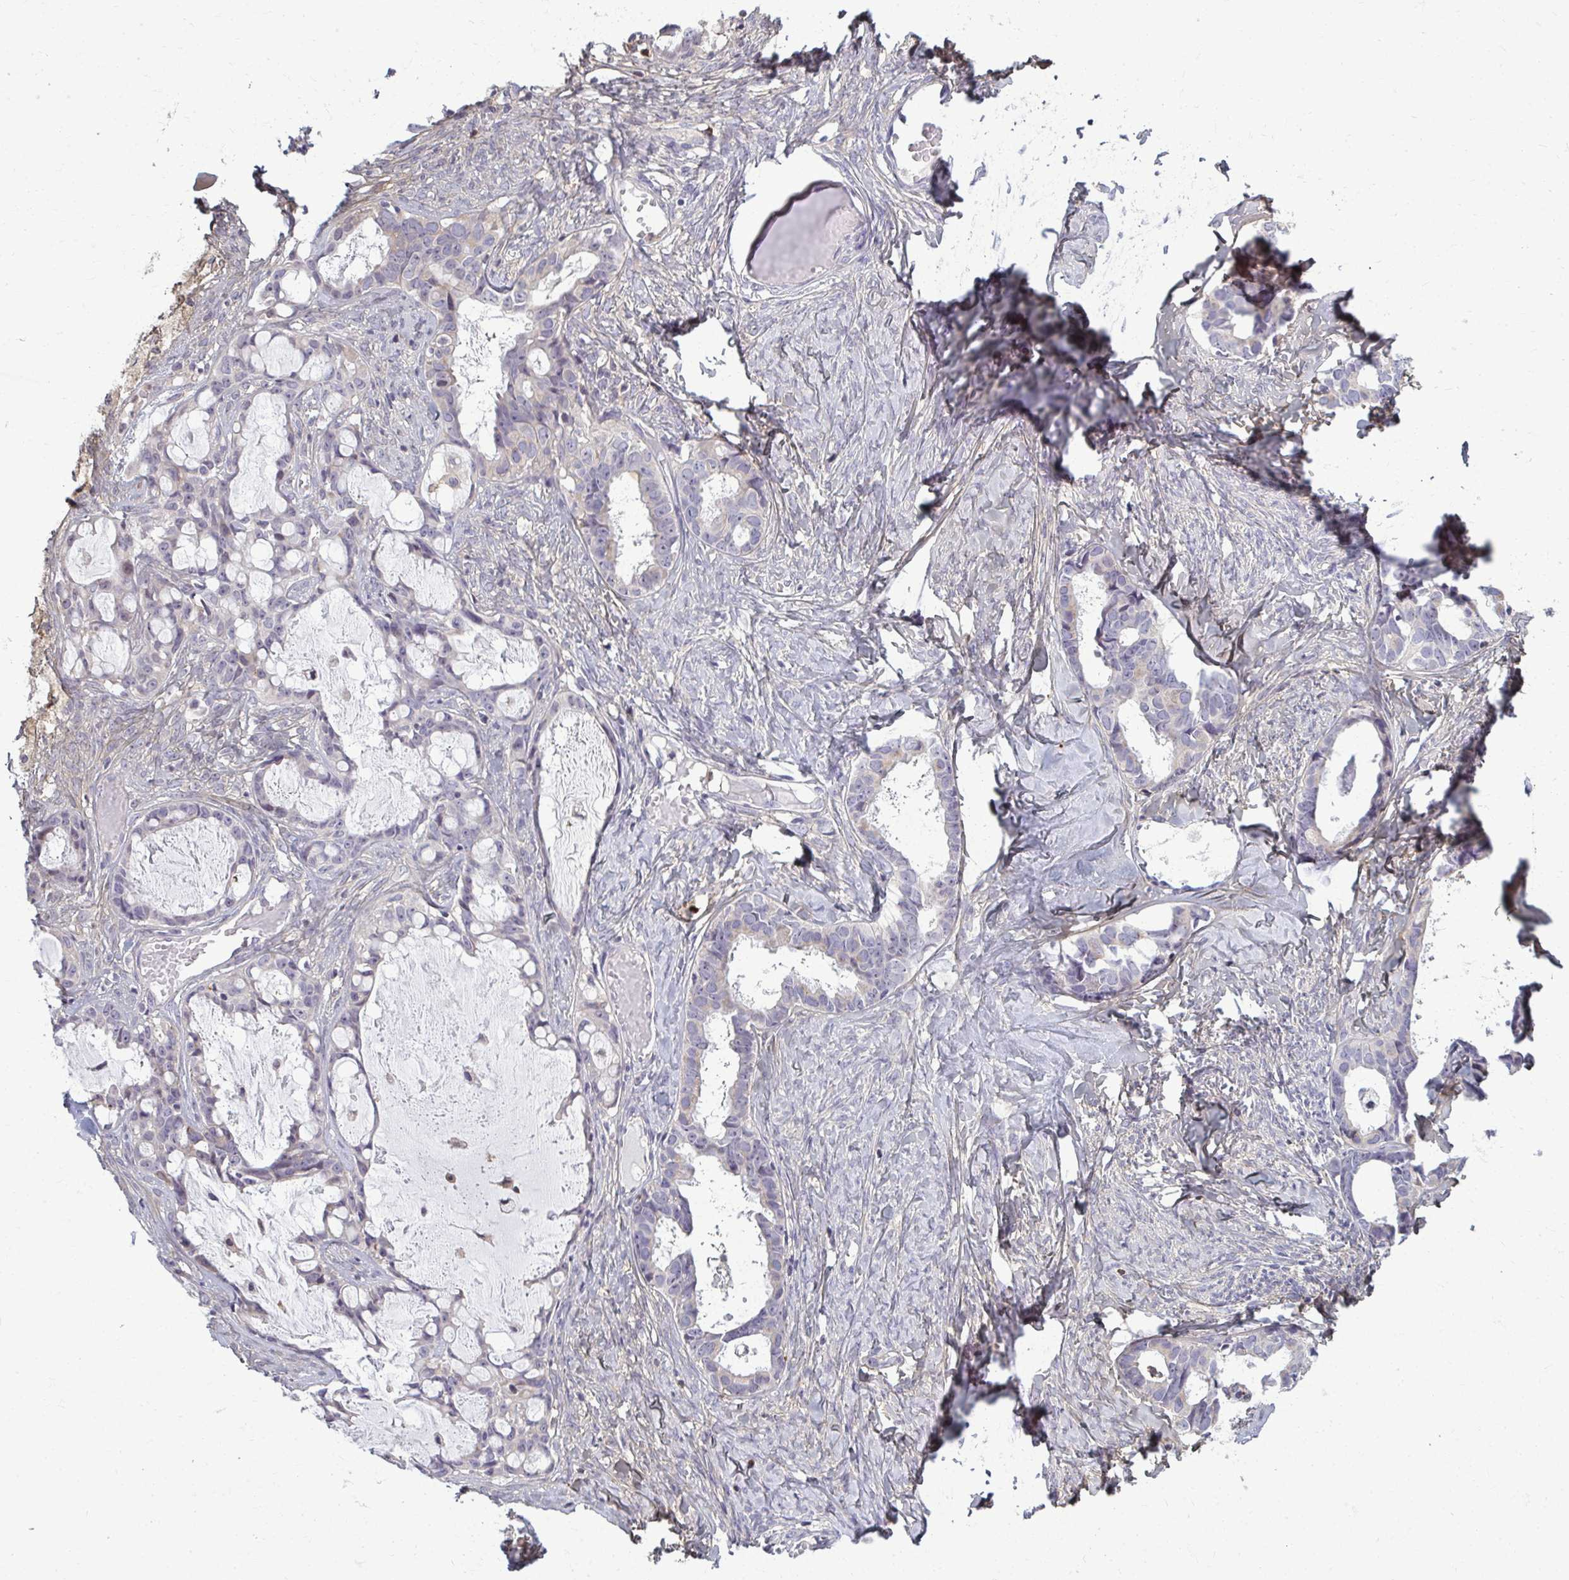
{"staining": {"intensity": "negative", "quantity": "none", "location": "none"}, "tissue": "ovarian cancer", "cell_type": "Tumor cells", "image_type": "cancer", "snomed": [{"axis": "morphology", "description": "Cystadenocarcinoma, serous, NOS"}, {"axis": "topography", "description": "Ovary"}], "caption": "Ovarian cancer (serous cystadenocarcinoma) was stained to show a protein in brown. There is no significant staining in tumor cells.", "gene": "AP5M1", "patient": {"sex": "female", "age": 69}}